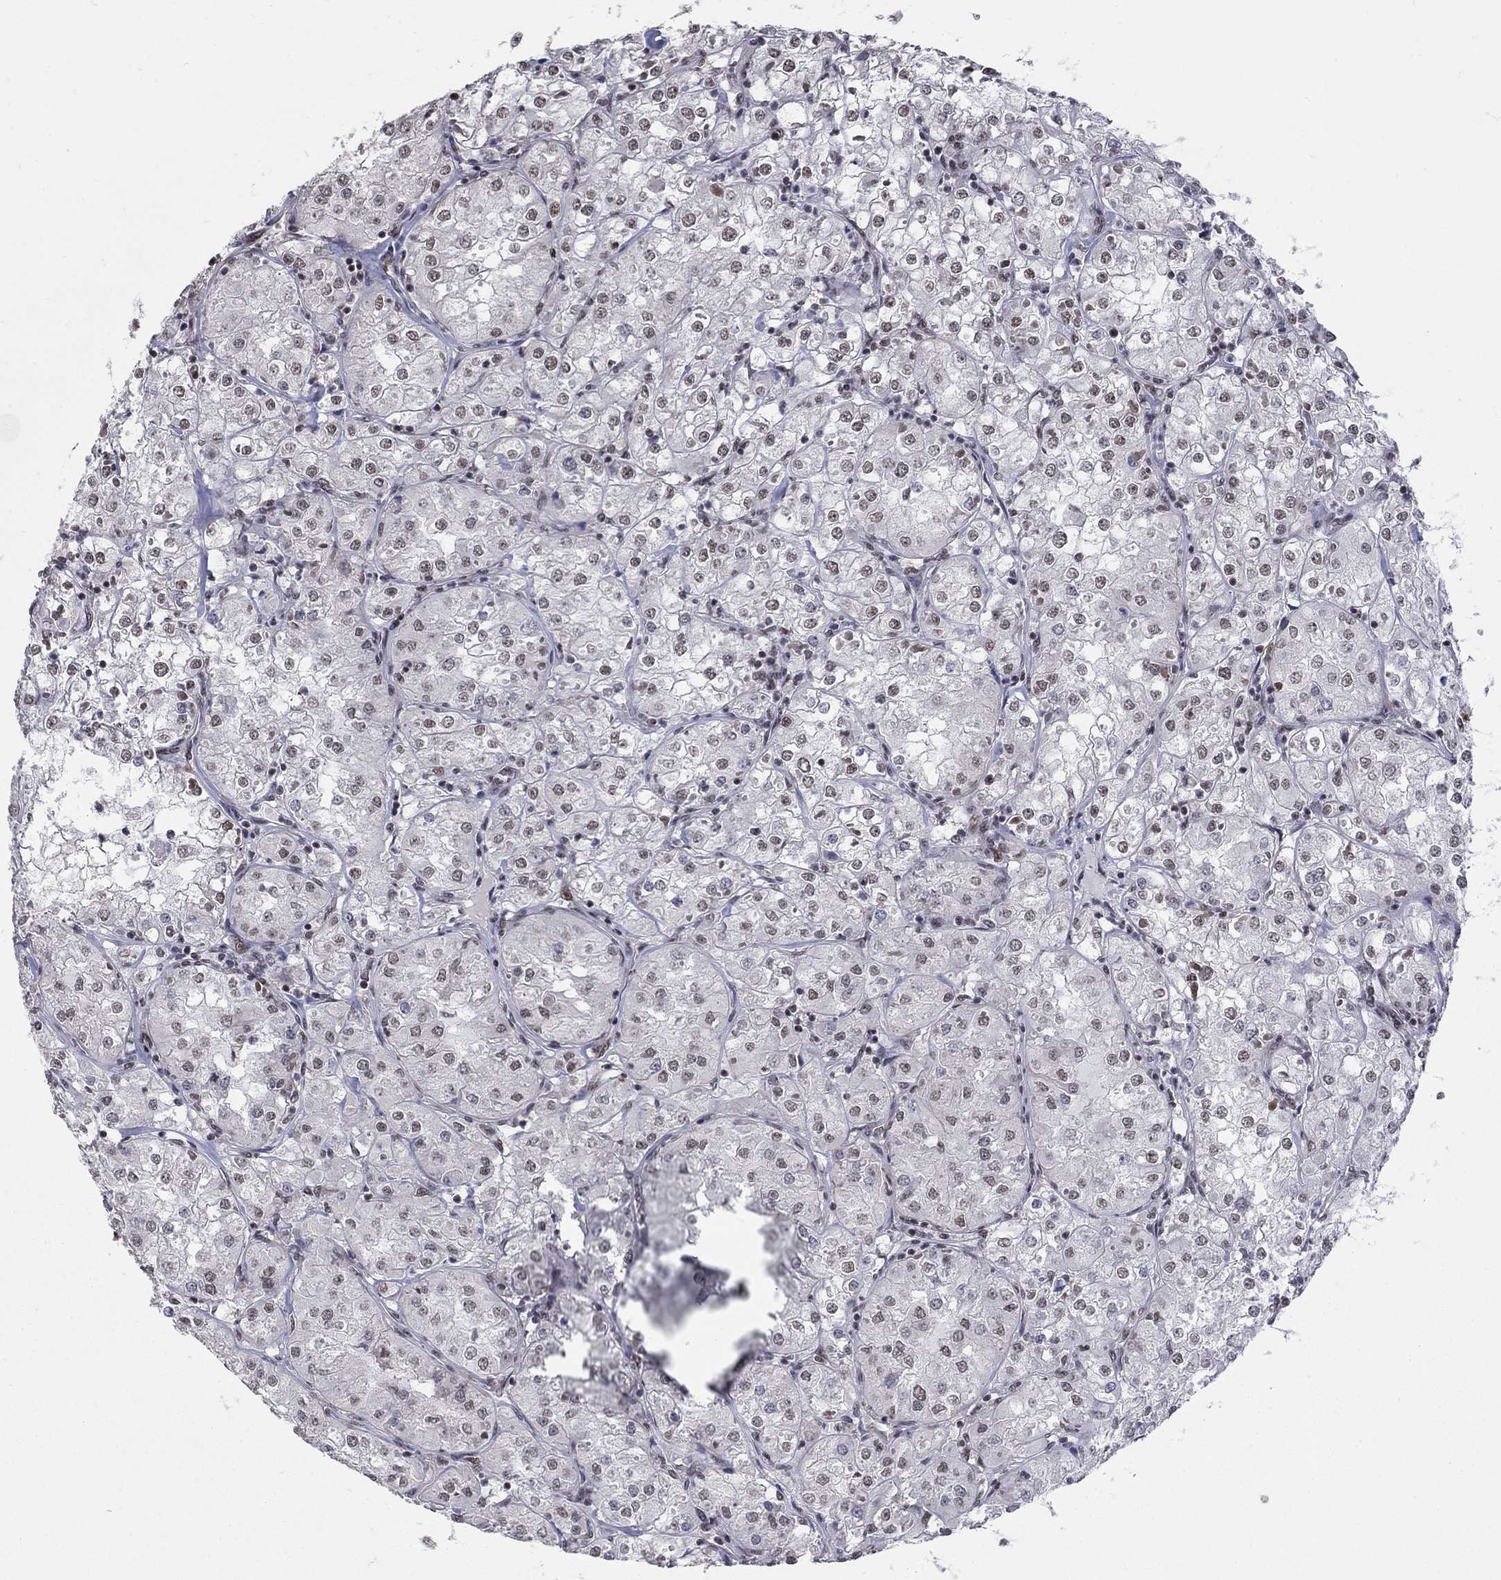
{"staining": {"intensity": "weak", "quantity": "25%-75%", "location": "nuclear"}, "tissue": "renal cancer", "cell_type": "Tumor cells", "image_type": "cancer", "snomed": [{"axis": "morphology", "description": "Adenocarcinoma, NOS"}, {"axis": "topography", "description": "Kidney"}], "caption": "Weak nuclear staining is seen in about 25%-75% of tumor cells in adenocarcinoma (renal).", "gene": "PNISR", "patient": {"sex": "male", "age": 77}}